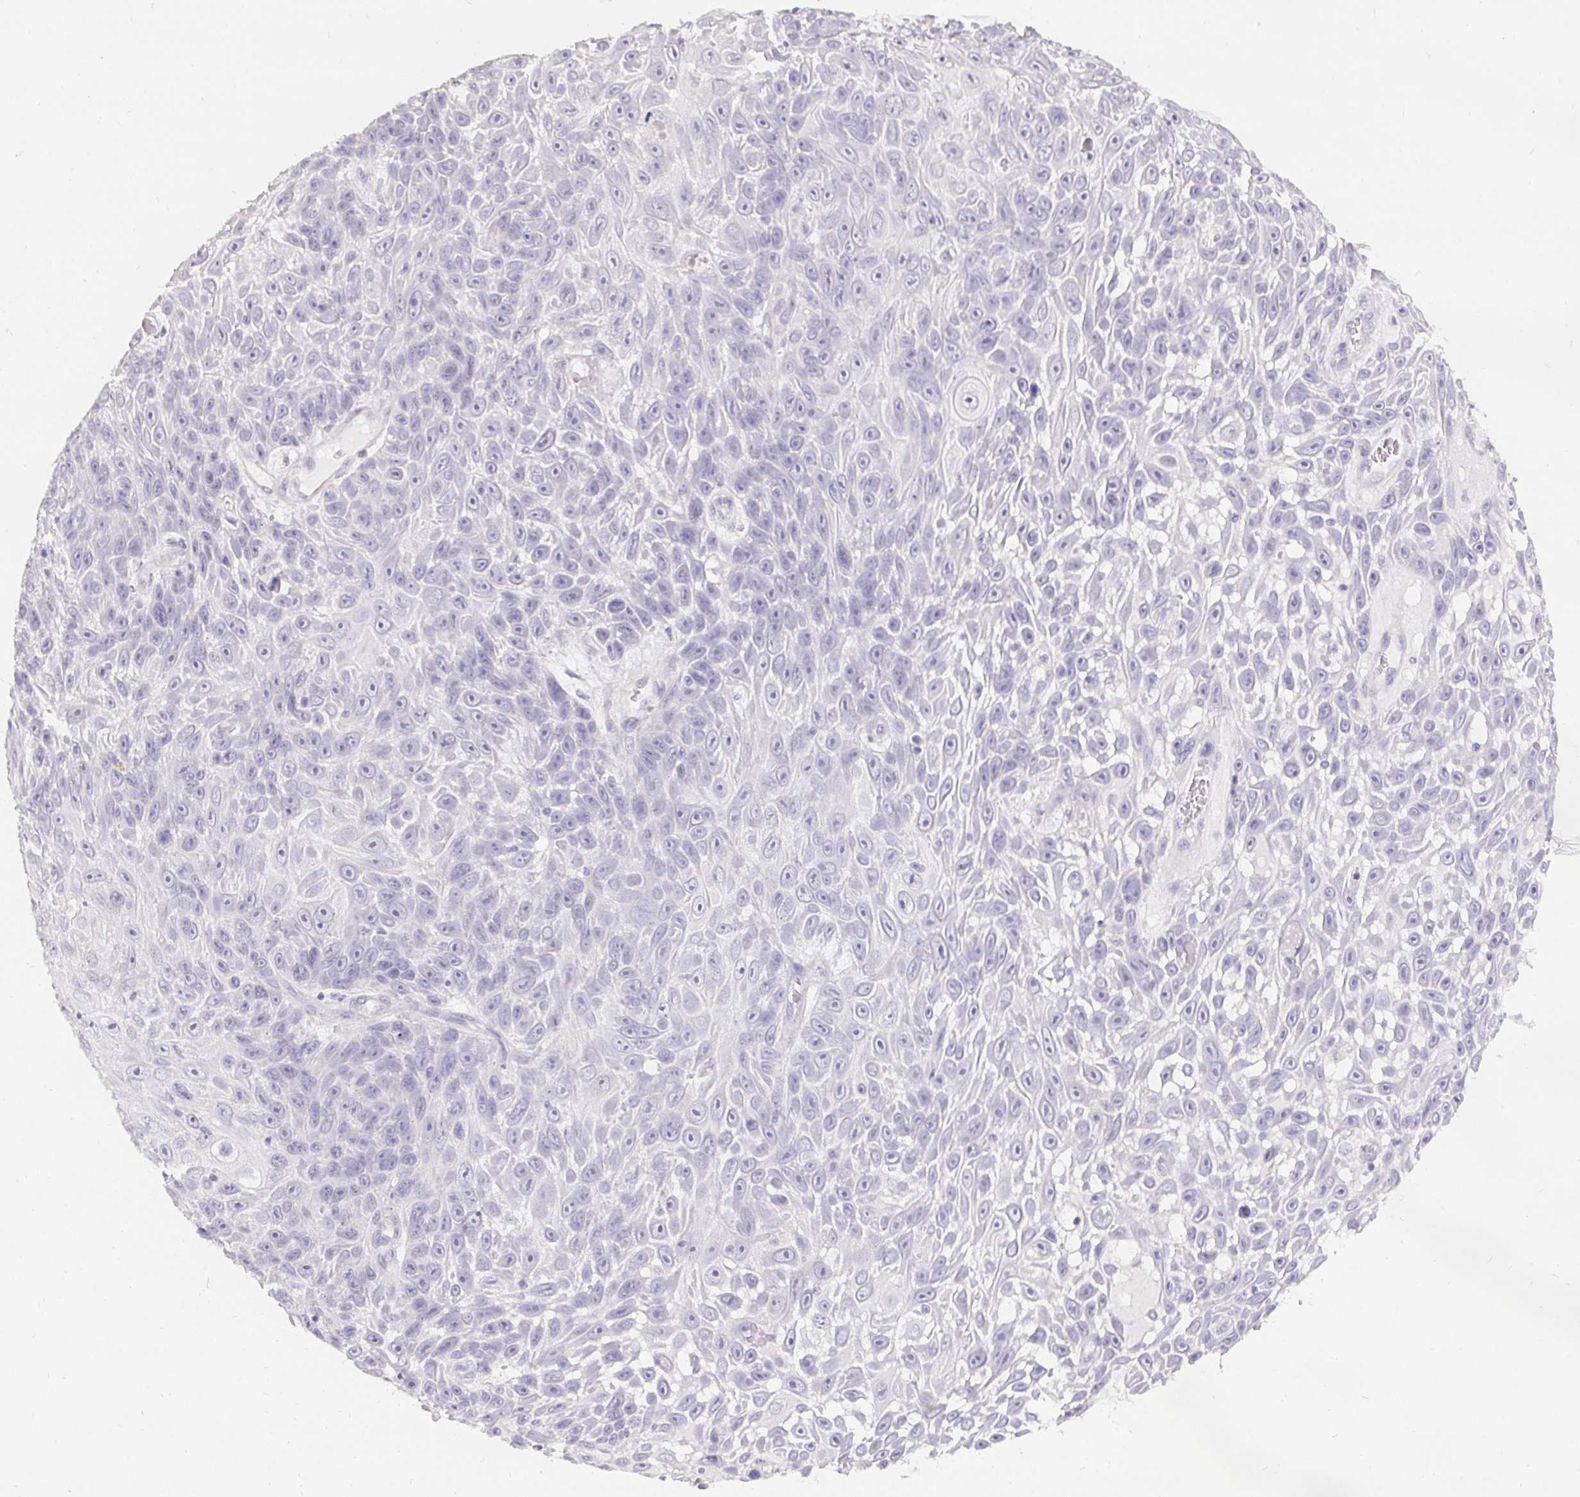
{"staining": {"intensity": "negative", "quantity": "none", "location": "none"}, "tissue": "skin cancer", "cell_type": "Tumor cells", "image_type": "cancer", "snomed": [{"axis": "morphology", "description": "Squamous cell carcinoma, NOS"}, {"axis": "topography", "description": "Skin"}], "caption": "Tumor cells show no significant protein positivity in skin squamous cell carcinoma.", "gene": "PMEL", "patient": {"sex": "male", "age": 82}}